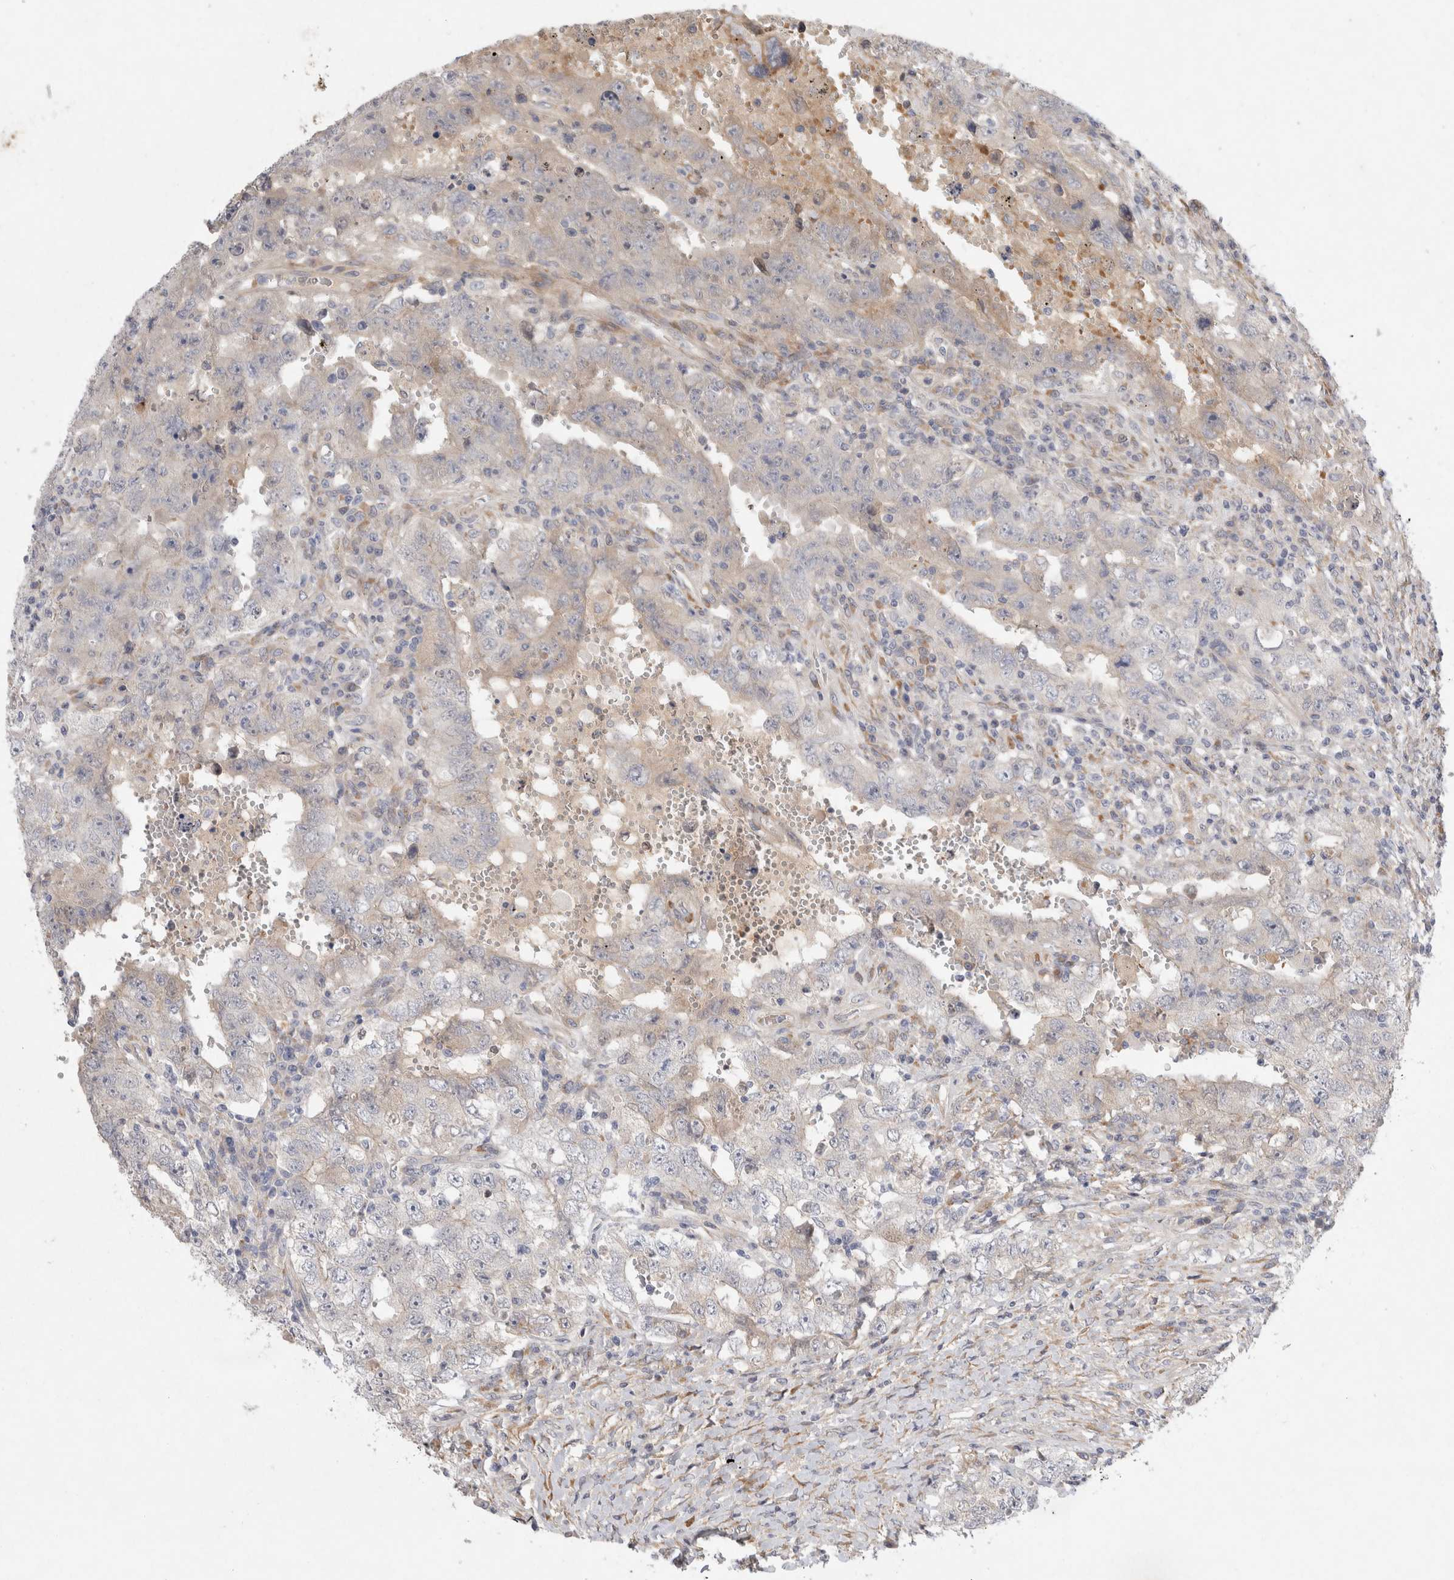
{"staining": {"intensity": "negative", "quantity": "none", "location": "none"}, "tissue": "testis cancer", "cell_type": "Tumor cells", "image_type": "cancer", "snomed": [{"axis": "morphology", "description": "Carcinoma, Embryonal, NOS"}, {"axis": "topography", "description": "Testis"}], "caption": "There is no significant expression in tumor cells of testis cancer (embryonal carcinoma).", "gene": "BZW2", "patient": {"sex": "male", "age": 26}}